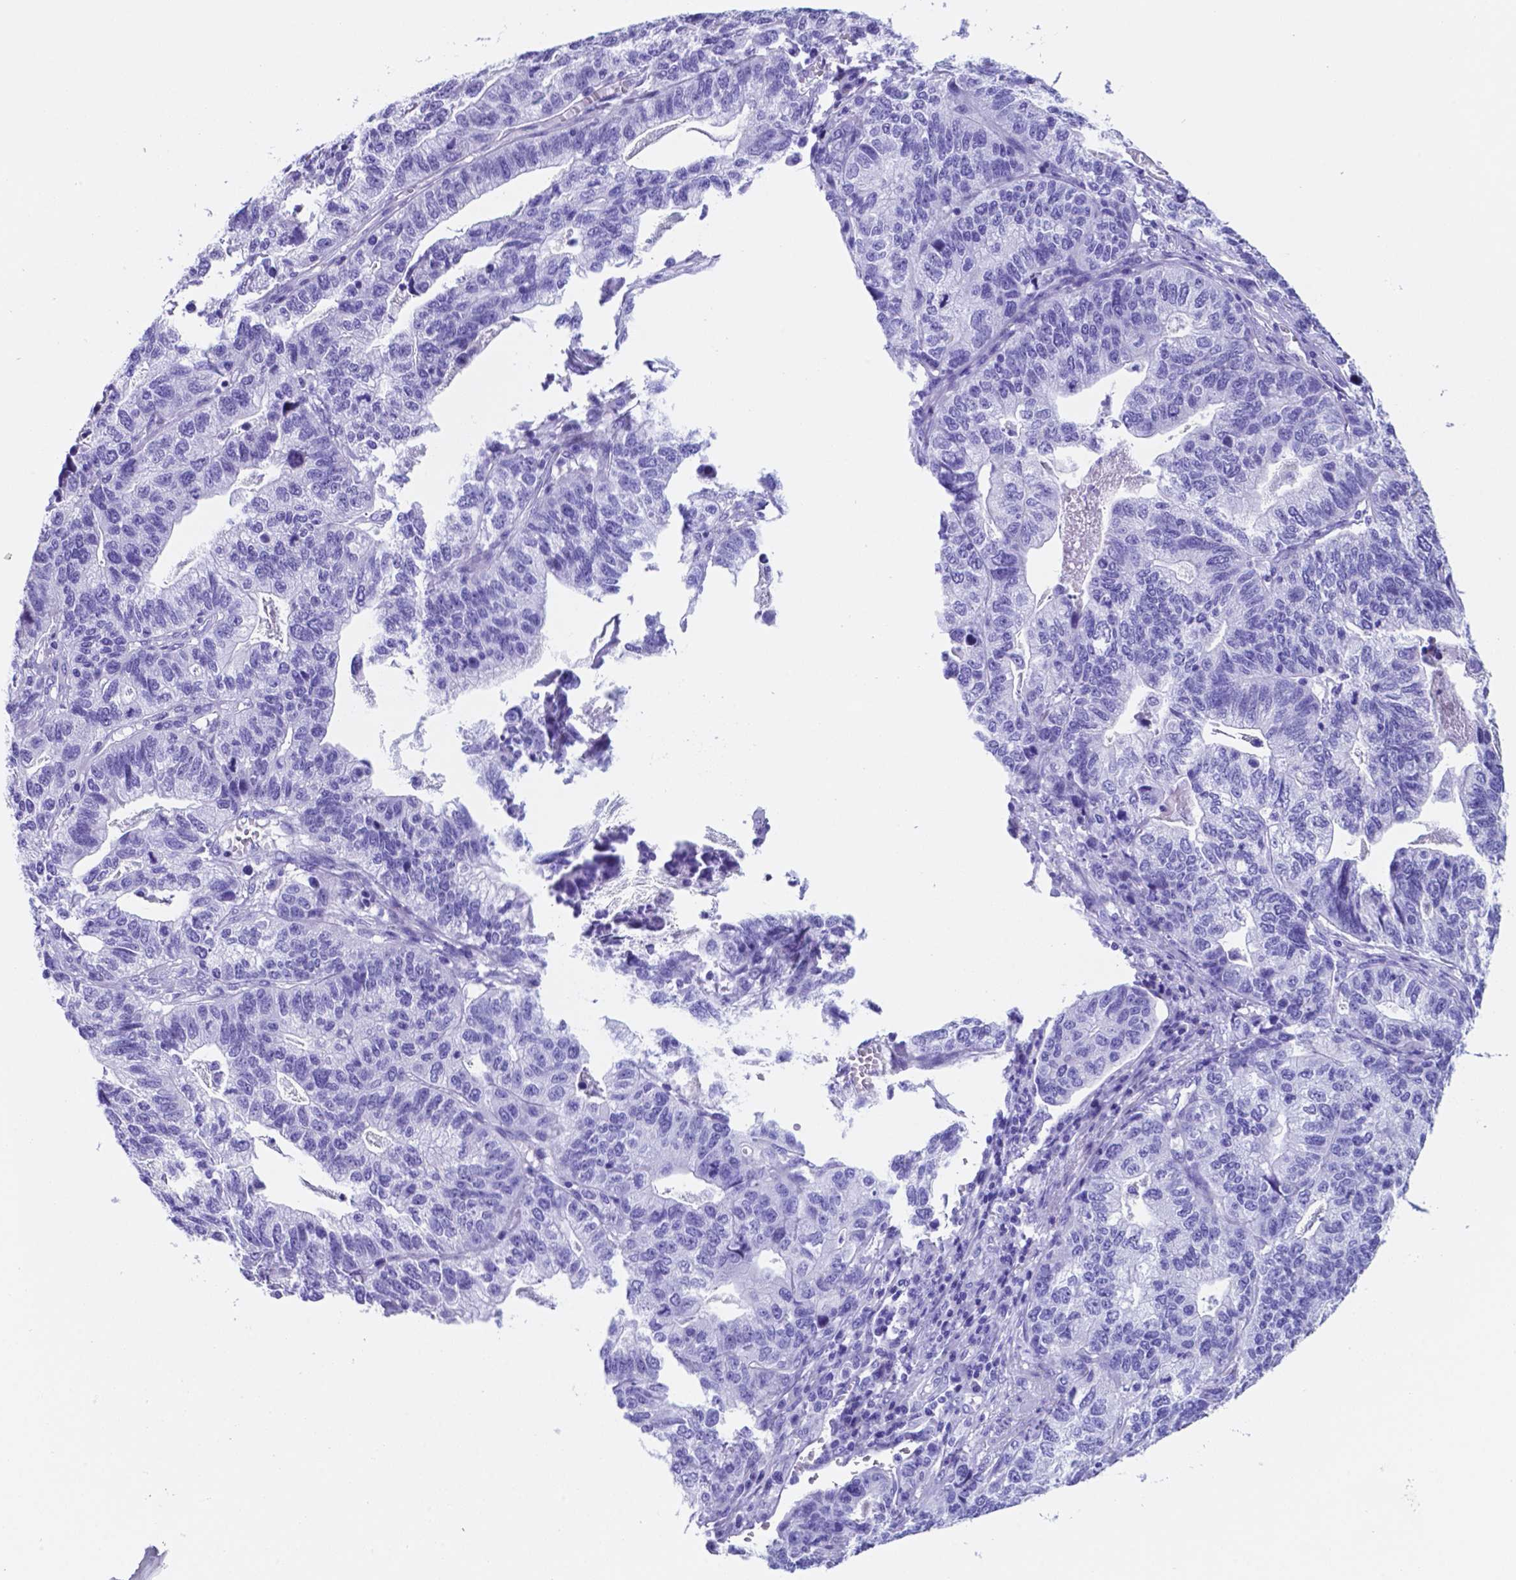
{"staining": {"intensity": "negative", "quantity": "none", "location": "none"}, "tissue": "stomach cancer", "cell_type": "Tumor cells", "image_type": "cancer", "snomed": [{"axis": "morphology", "description": "Adenocarcinoma, NOS"}, {"axis": "topography", "description": "Stomach, upper"}], "caption": "Protein analysis of stomach cancer (adenocarcinoma) exhibits no significant positivity in tumor cells.", "gene": "DNAAF8", "patient": {"sex": "female", "age": 67}}